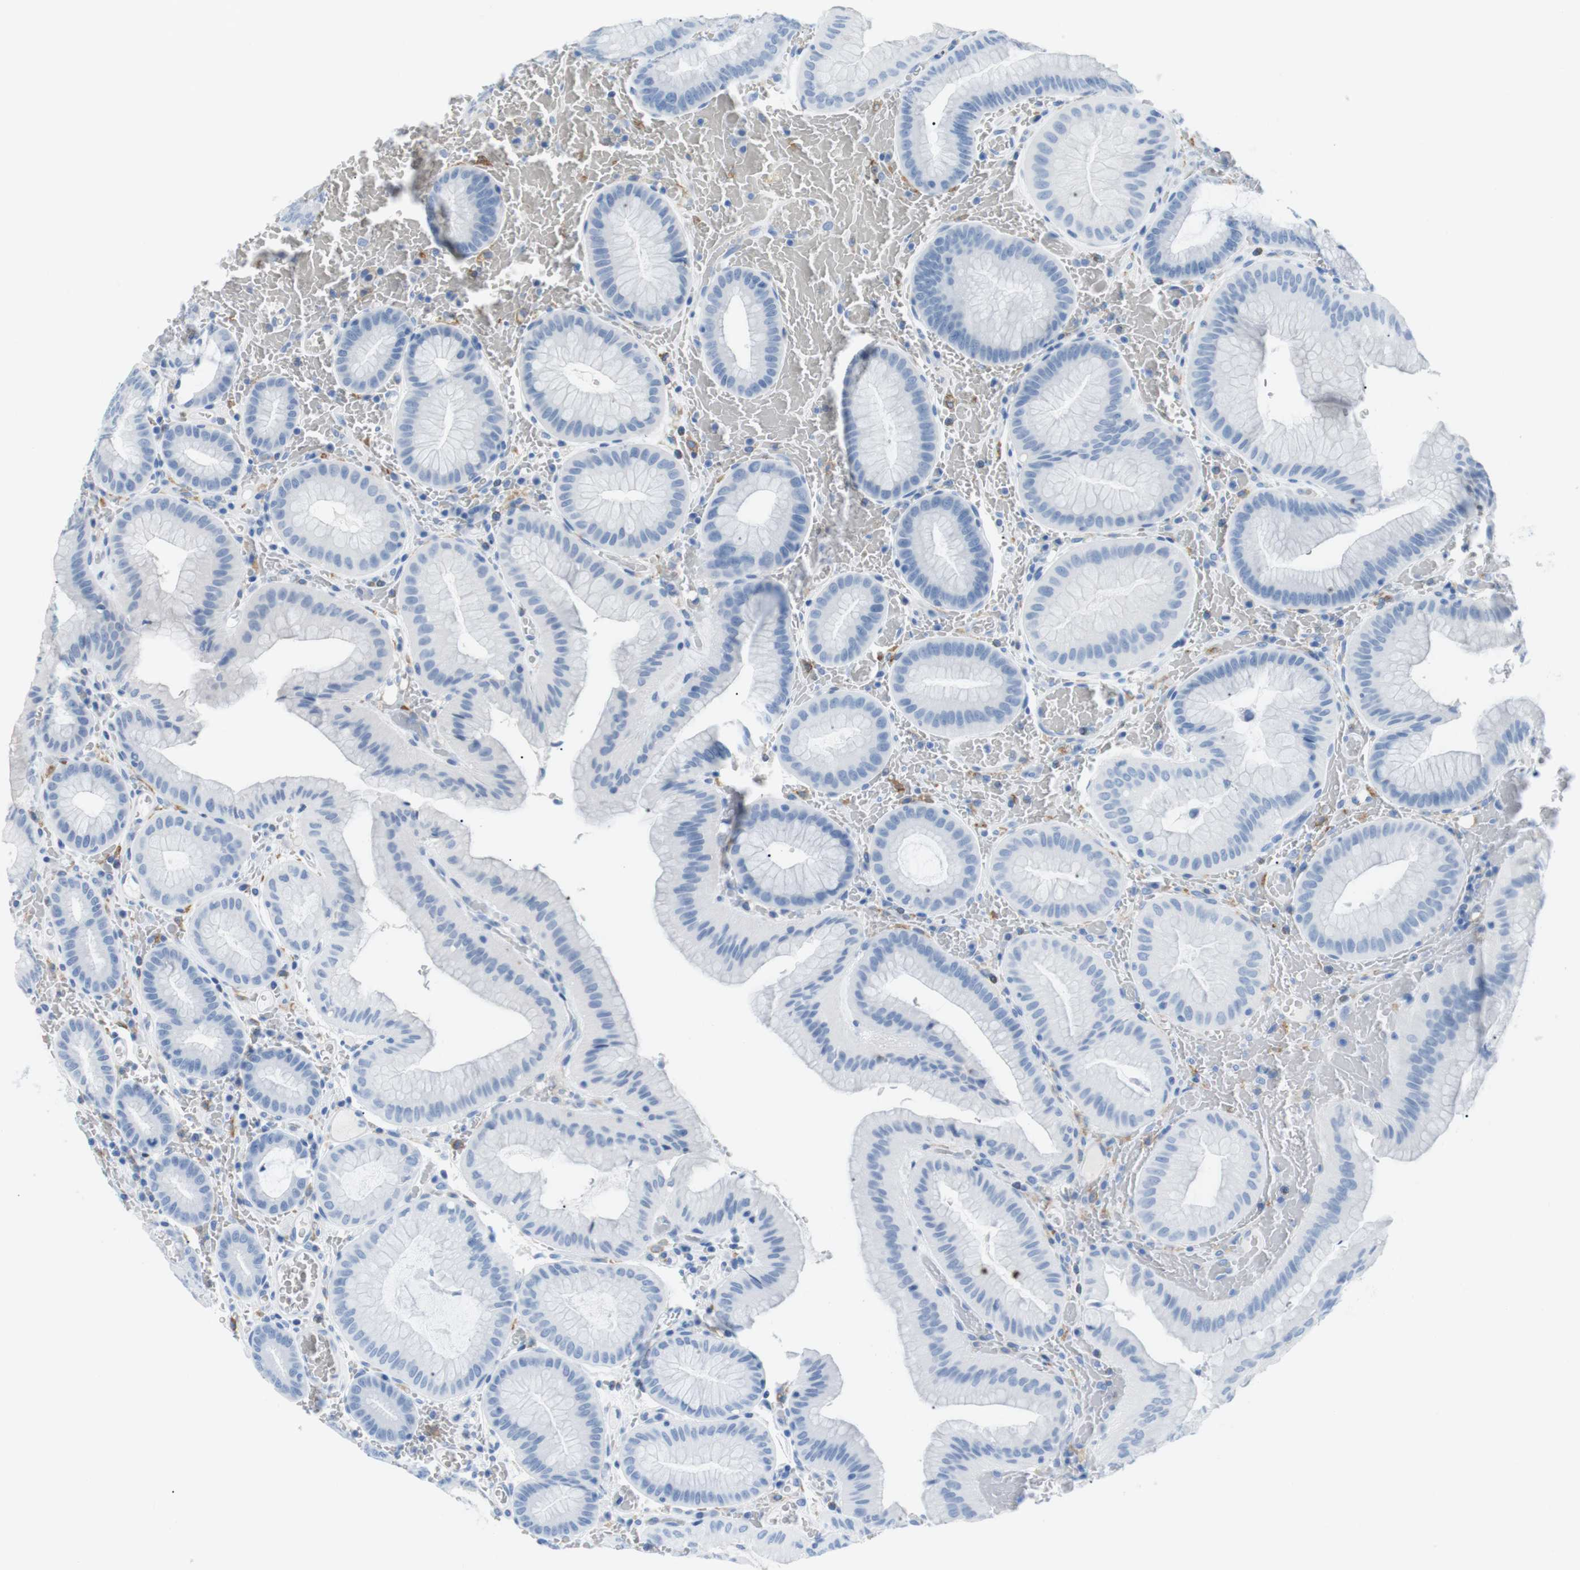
{"staining": {"intensity": "negative", "quantity": "none", "location": "none"}, "tissue": "stomach", "cell_type": "Glandular cells", "image_type": "normal", "snomed": [{"axis": "morphology", "description": "Normal tissue, NOS"}, {"axis": "morphology", "description": "Carcinoid, malignant, NOS"}, {"axis": "topography", "description": "Stomach, upper"}], "caption": "Glandular cells show no significant expression in benign stomach. (Stains: DAB immunohistochemistry with hematoxylin counter stain, Microscopy: brightfield microscopy at high magnification).", "gene": "FCGRT", "patient": {"sex": "male", "age": 39}}